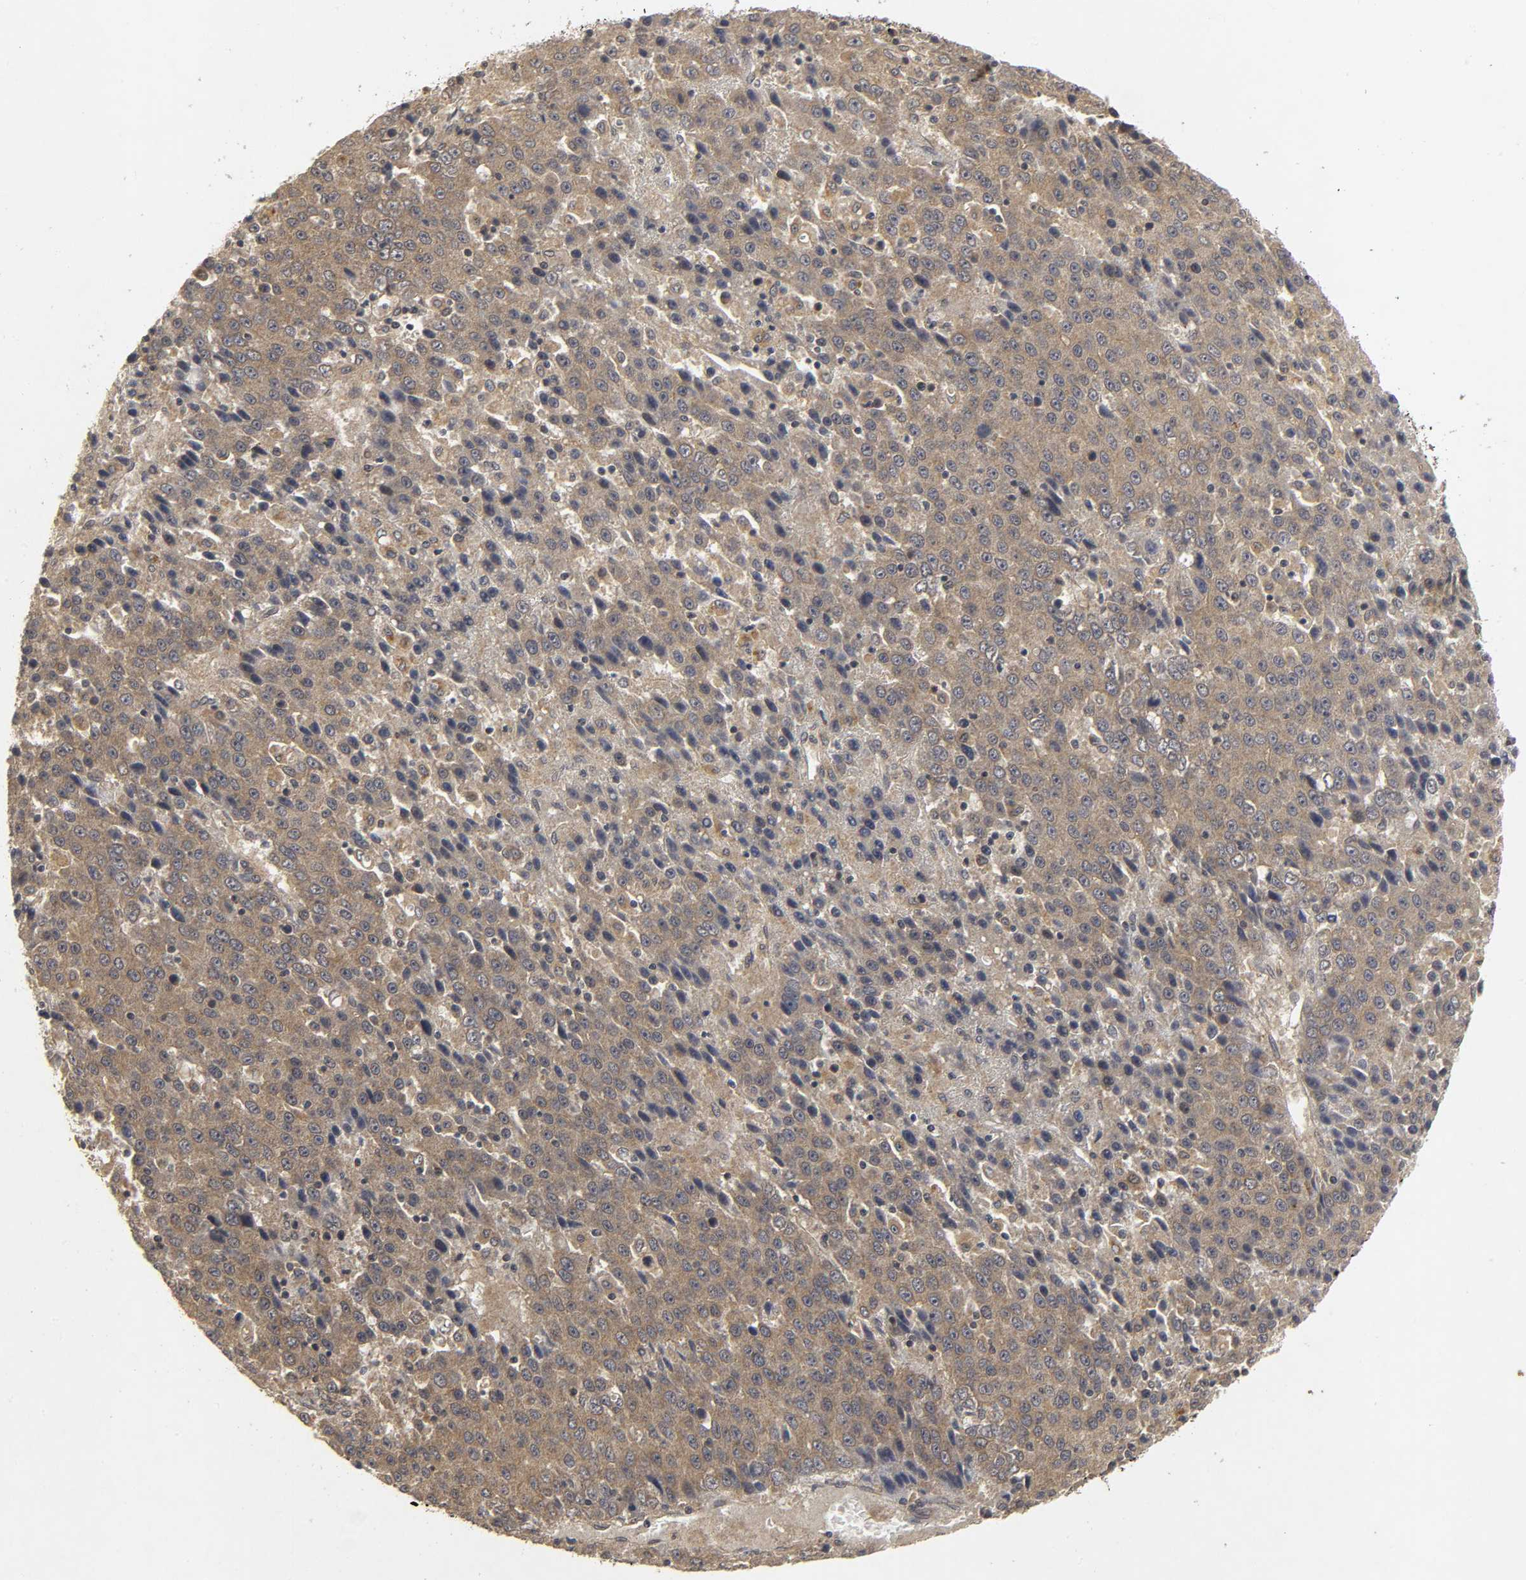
{"staining": {"intensity": "weak", "quantity": "25%-75%", "location": "cytoplasmic/membranous"}, "tissue": "liver cancer", "cell_type": "Tumor cells", "image_type": "cancer", "snomed": [{"axis": "morphology", "description": "Carcinoma, Hepatocellular, NOS"}, {"axis": "topography", "description": "Liver"}], "caption": "DAB (3,3'-diaminobenzidine) immunohistochemical staining of human liver hepatocellular carcinoma exhibits weak cytoplasmic/membranous protein positivity in about 25%-75% of tumor cells.", "gene": "TRAF6", "patient": {"sex": "female", "age": 53}}